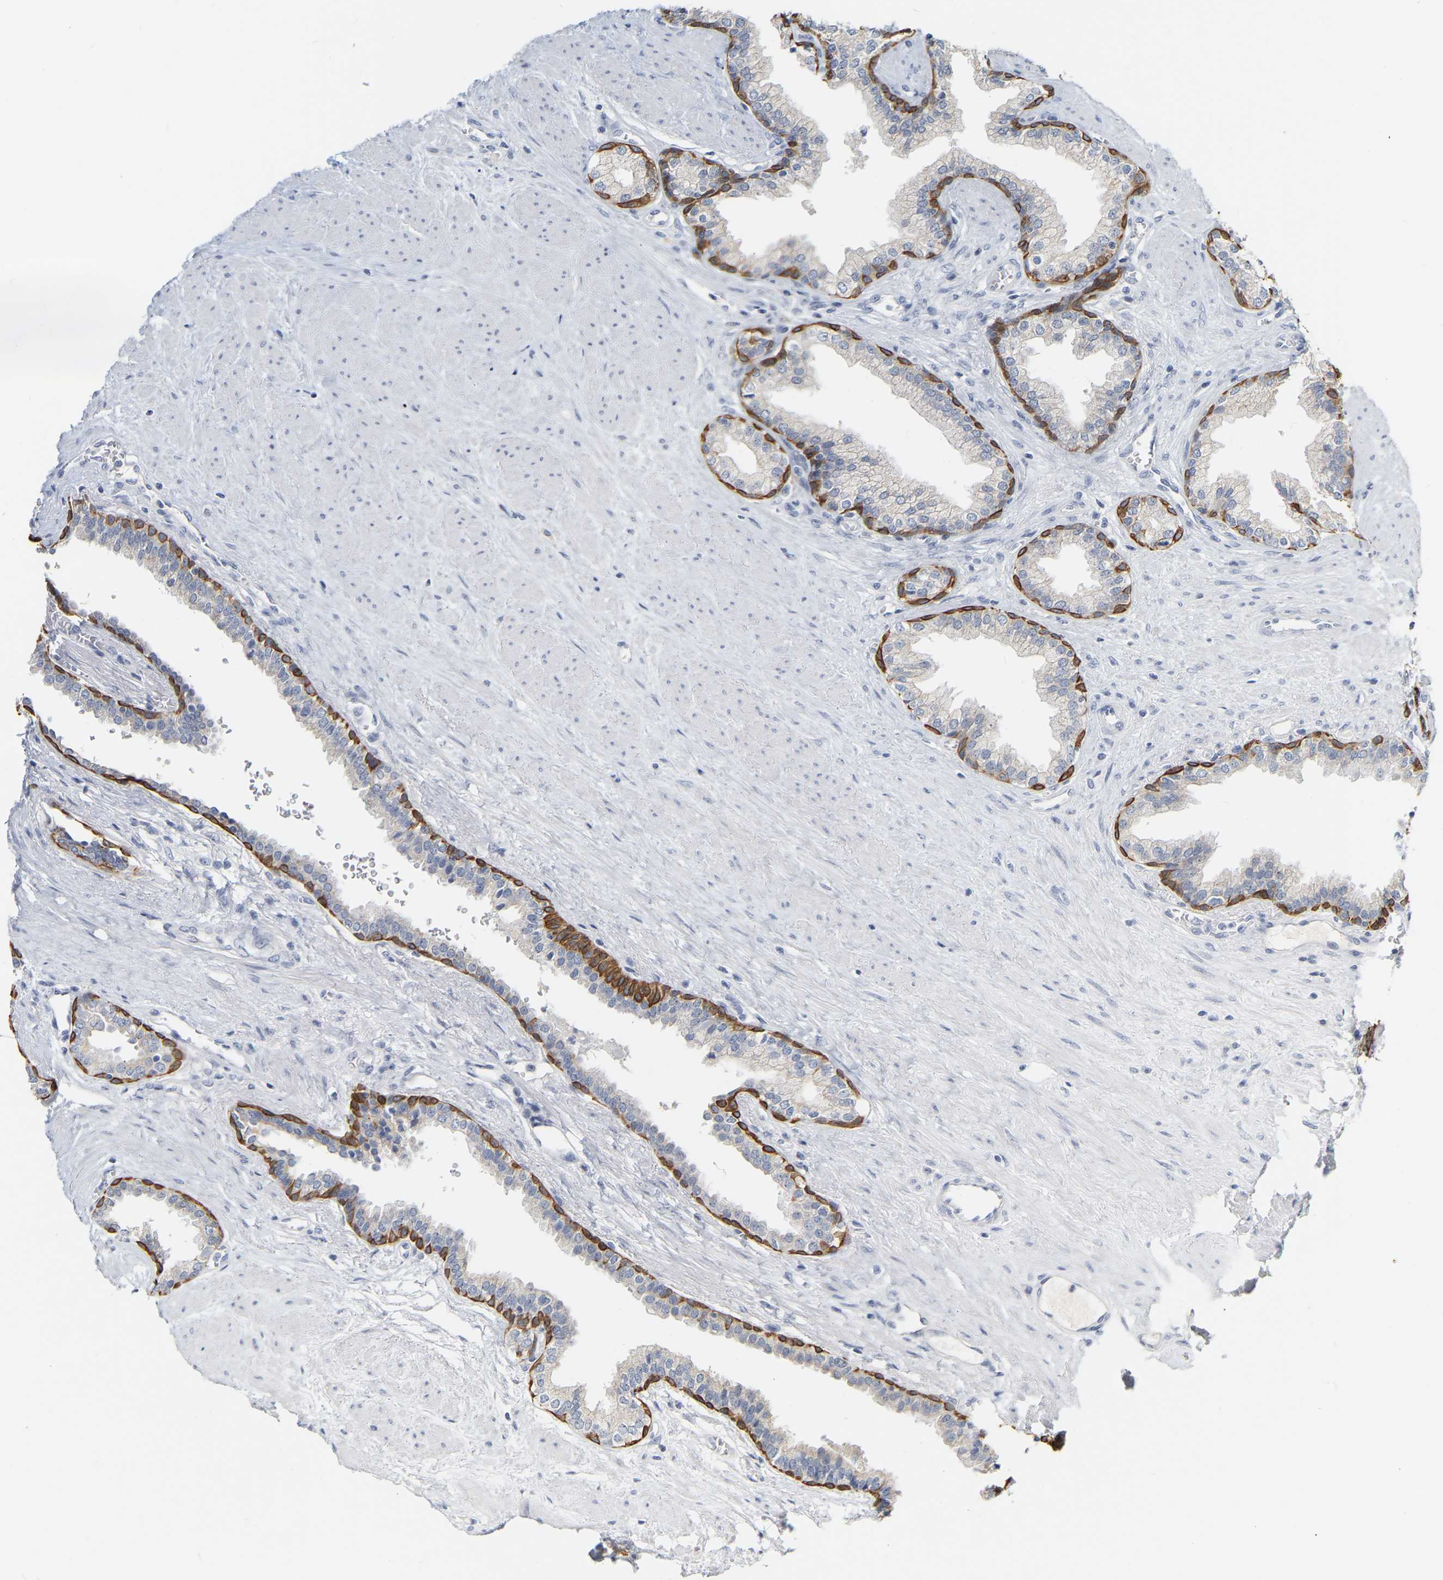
{"staining": {"intensity": "strong", "quantity": "<25%", "location": "cytoplasmic/membranous"}, "tissue": "prostate", "cell_type": "Glandular cells", "image_type": "normal", "snomed": [{"axis": "morphology", "description": "Normal tissue, NOS"}, {"axis": "topography", "description": "Prostate"}], "caption": "IHC staining of unremarkable prostate, which displays medium levels of strong cytoplasmic/membranous staining in approximately <25% of glandular cells indicating strong cytoplasmic/membranous protein staining. The staining was performed using DAB (brown) for protein detection and nuclei were counterstained in hematoxylin (blue).", "gene": "KRT76", "patient": {"sex": "male", "age": 51}}